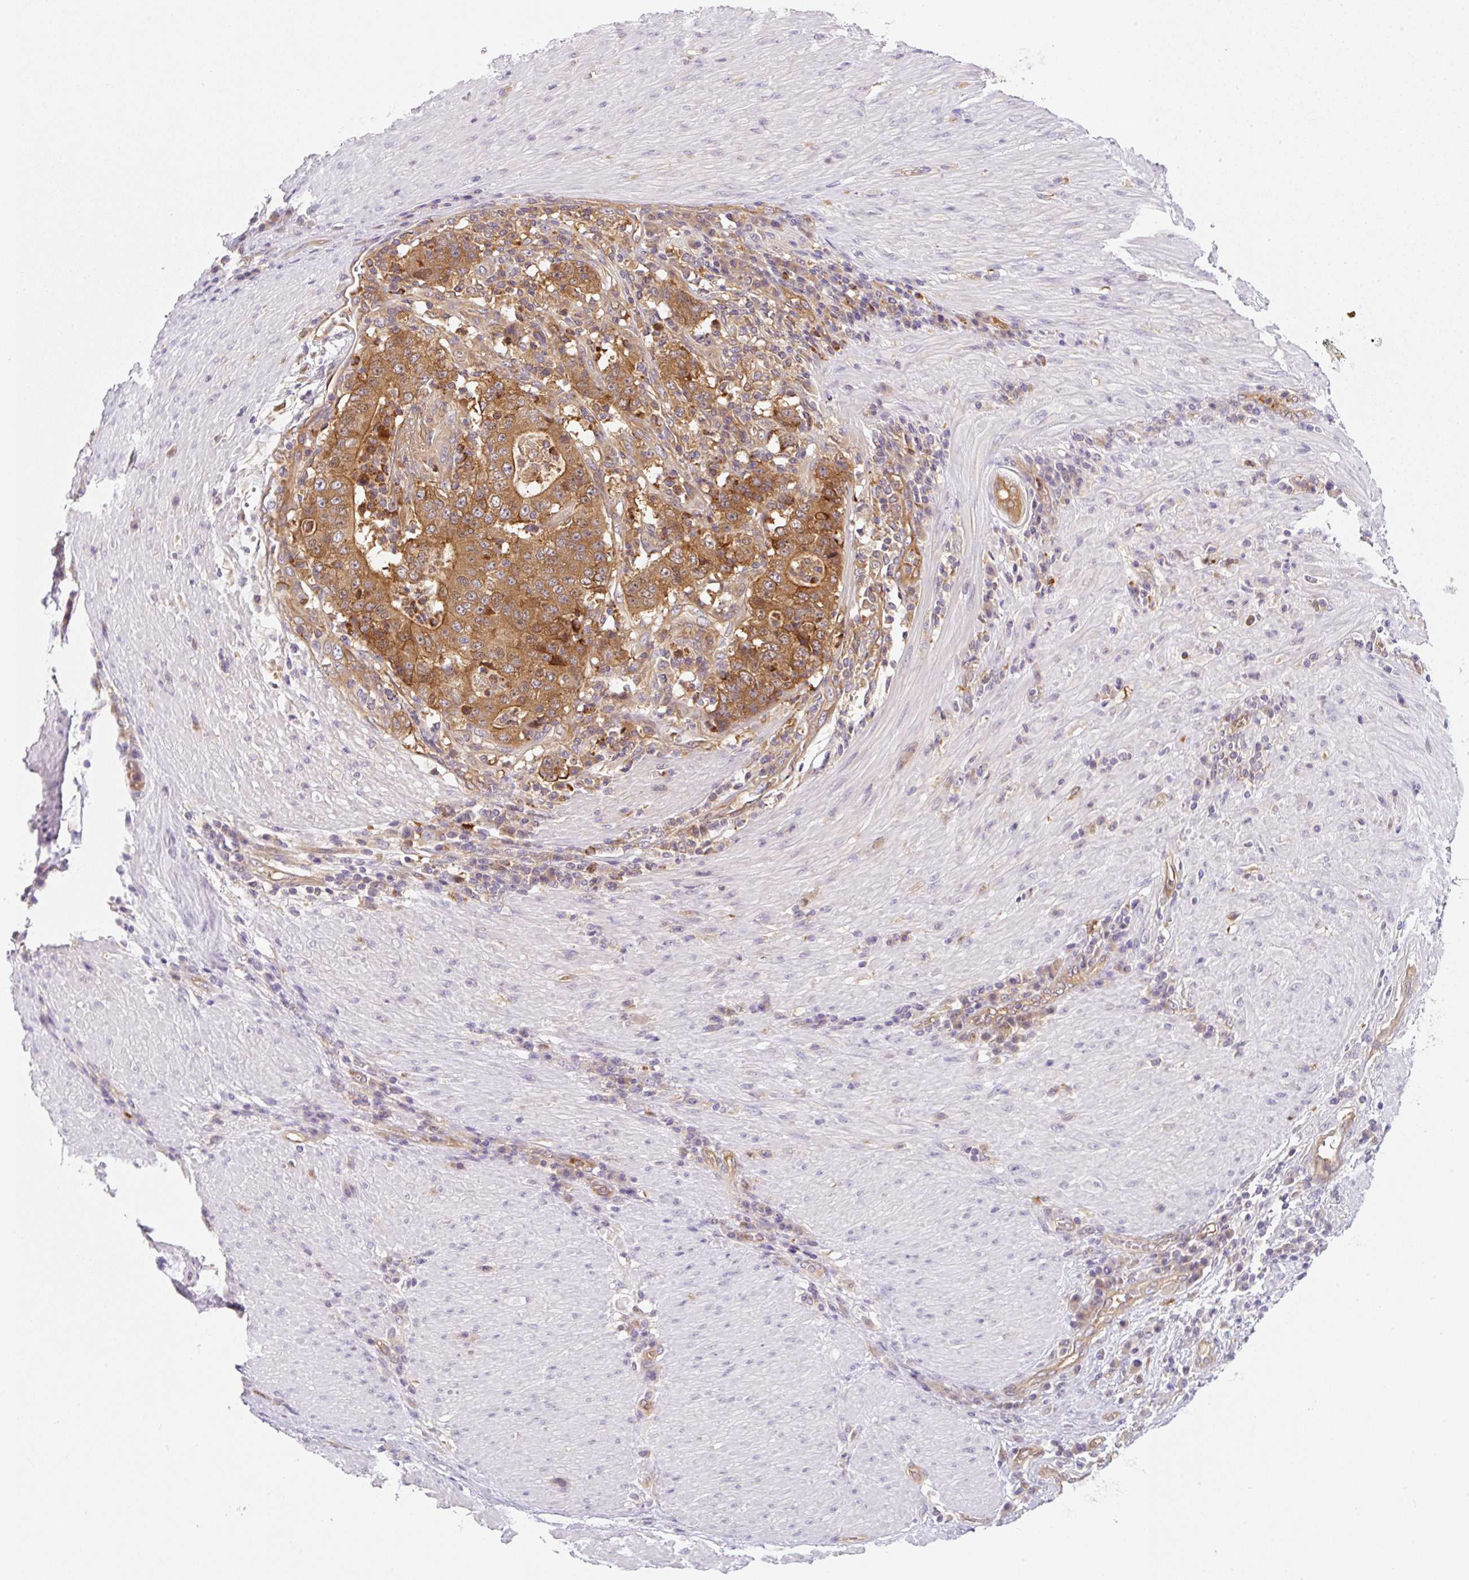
{"staining": {"intensity": "moderate", "quantity": ">75%", "location": "cytoplasmic/membranous"}, "tissue": "stomach cancer", "cell_type": "Tumor cells", "image_type": "cancer", "snomed": [{"axis": "morphology", "description": "Normal tissue, NOS"}, {"axis": "morphology", "description": "Adenocarcinoma, NOS"}, {"axis": "topography", "description": "Stomach, upper"}, {"axis": "topography", "description": "Stomach"}], "caption": "Tumor cells exhibit medium levels of moderate cytoplasmic/membranous staining in approximately >75% of cells in adenocarcinoma (stomach).", "gene": "OMA1", "patient": {"sex": "male", "age": 59}}